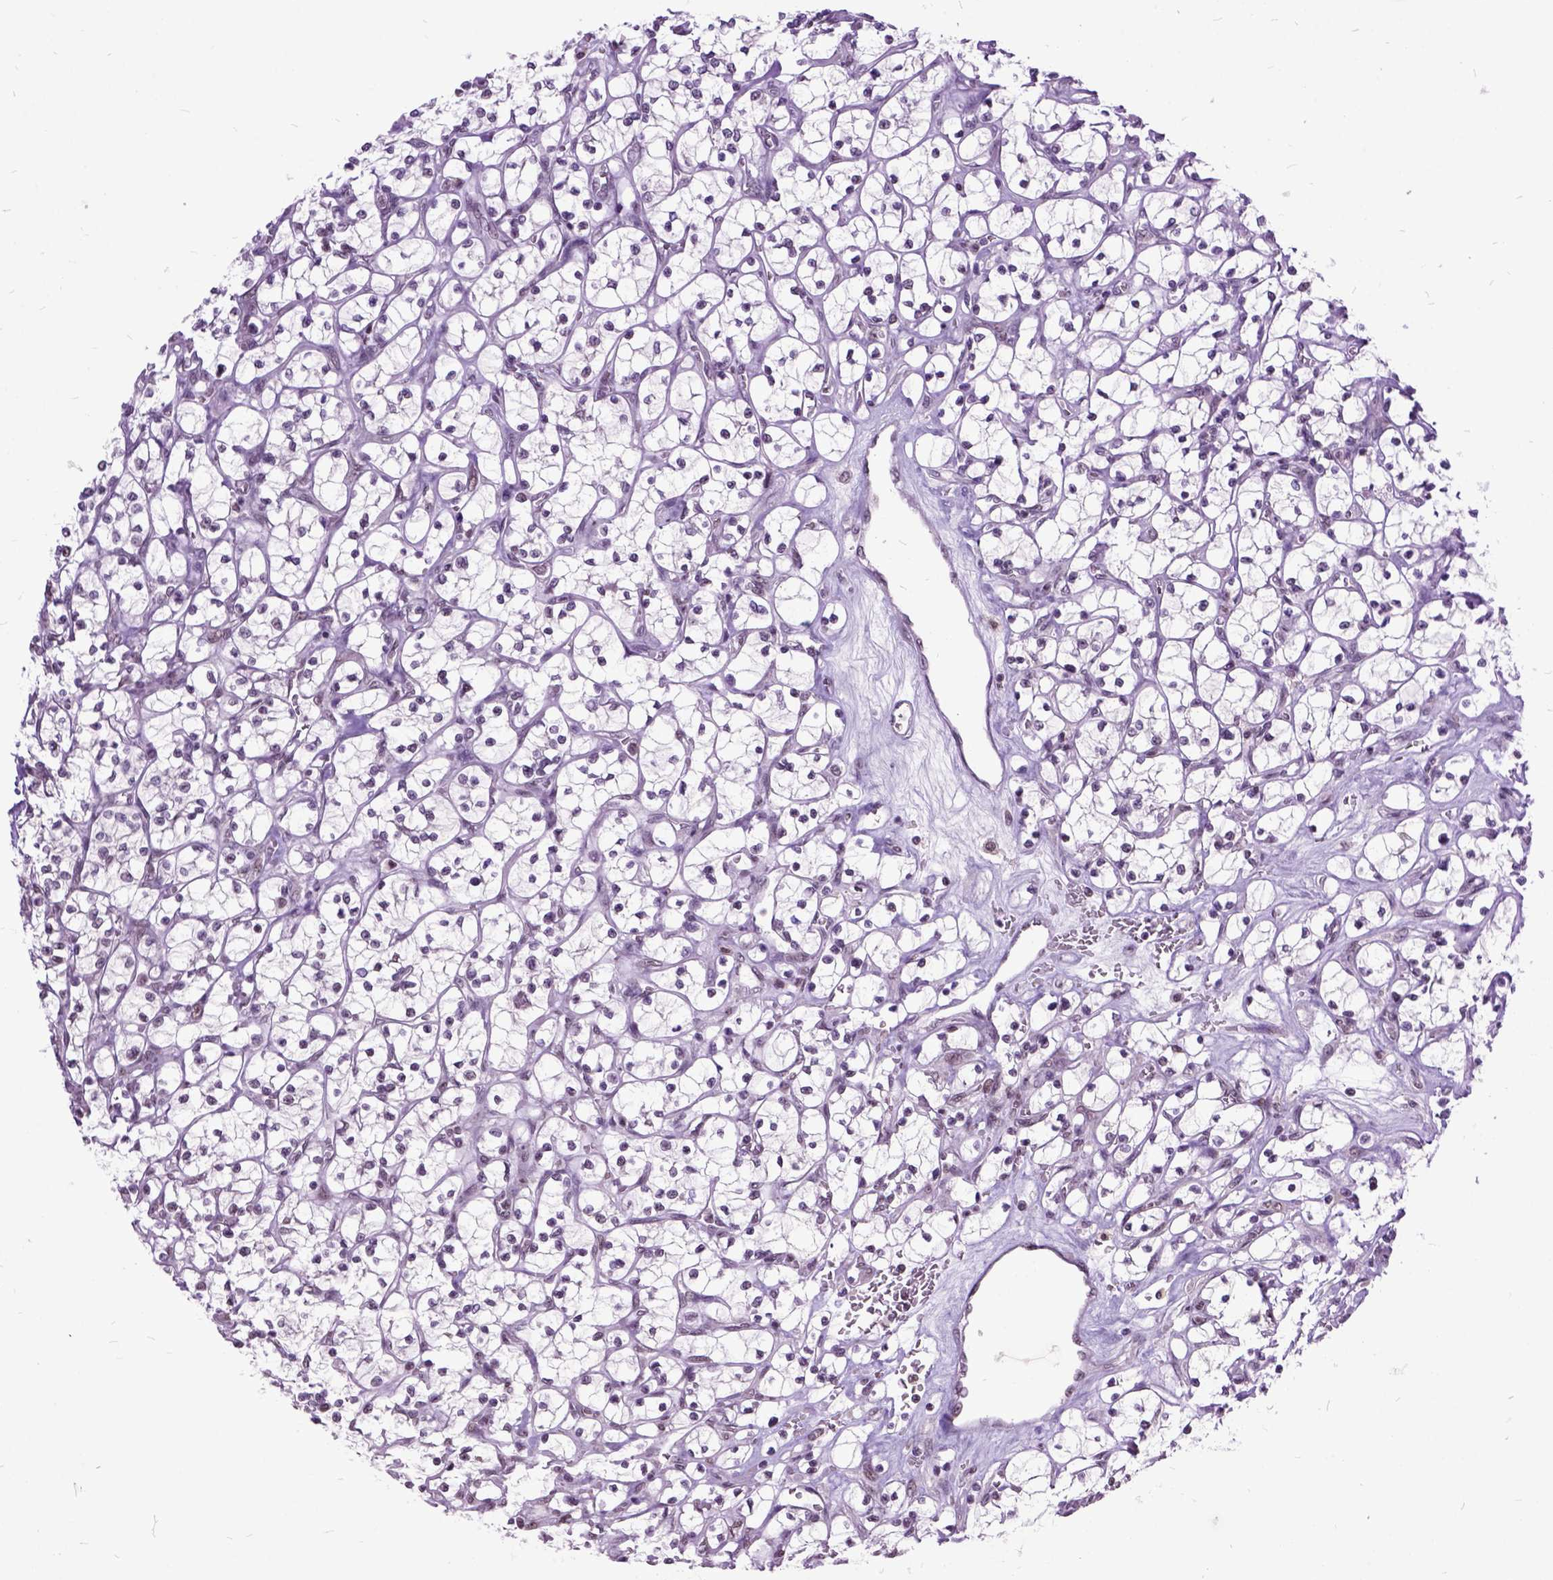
{"staining": {"intensity": "moderate", "quantity": "<25%", "location": "nuclear"}, "tissue": "renal cancer", "cell_type": "Tumor cells", "image_type": "cancer", "snomed": [{"axis": "morphology", "description": "Adenocarcinoma, NOS"}, {"axis": "topography", "description": "Kidney"}], "caption": "Immunohistochemical staining of renal cancer shows low levels of moderate nuclear protein positivity in approximately <25% of tumor cells. (DAB IHC with brightfield microscopy, high magnification).", "gene": "ORC5", "patient": {"sex": "female", "age": 64}}